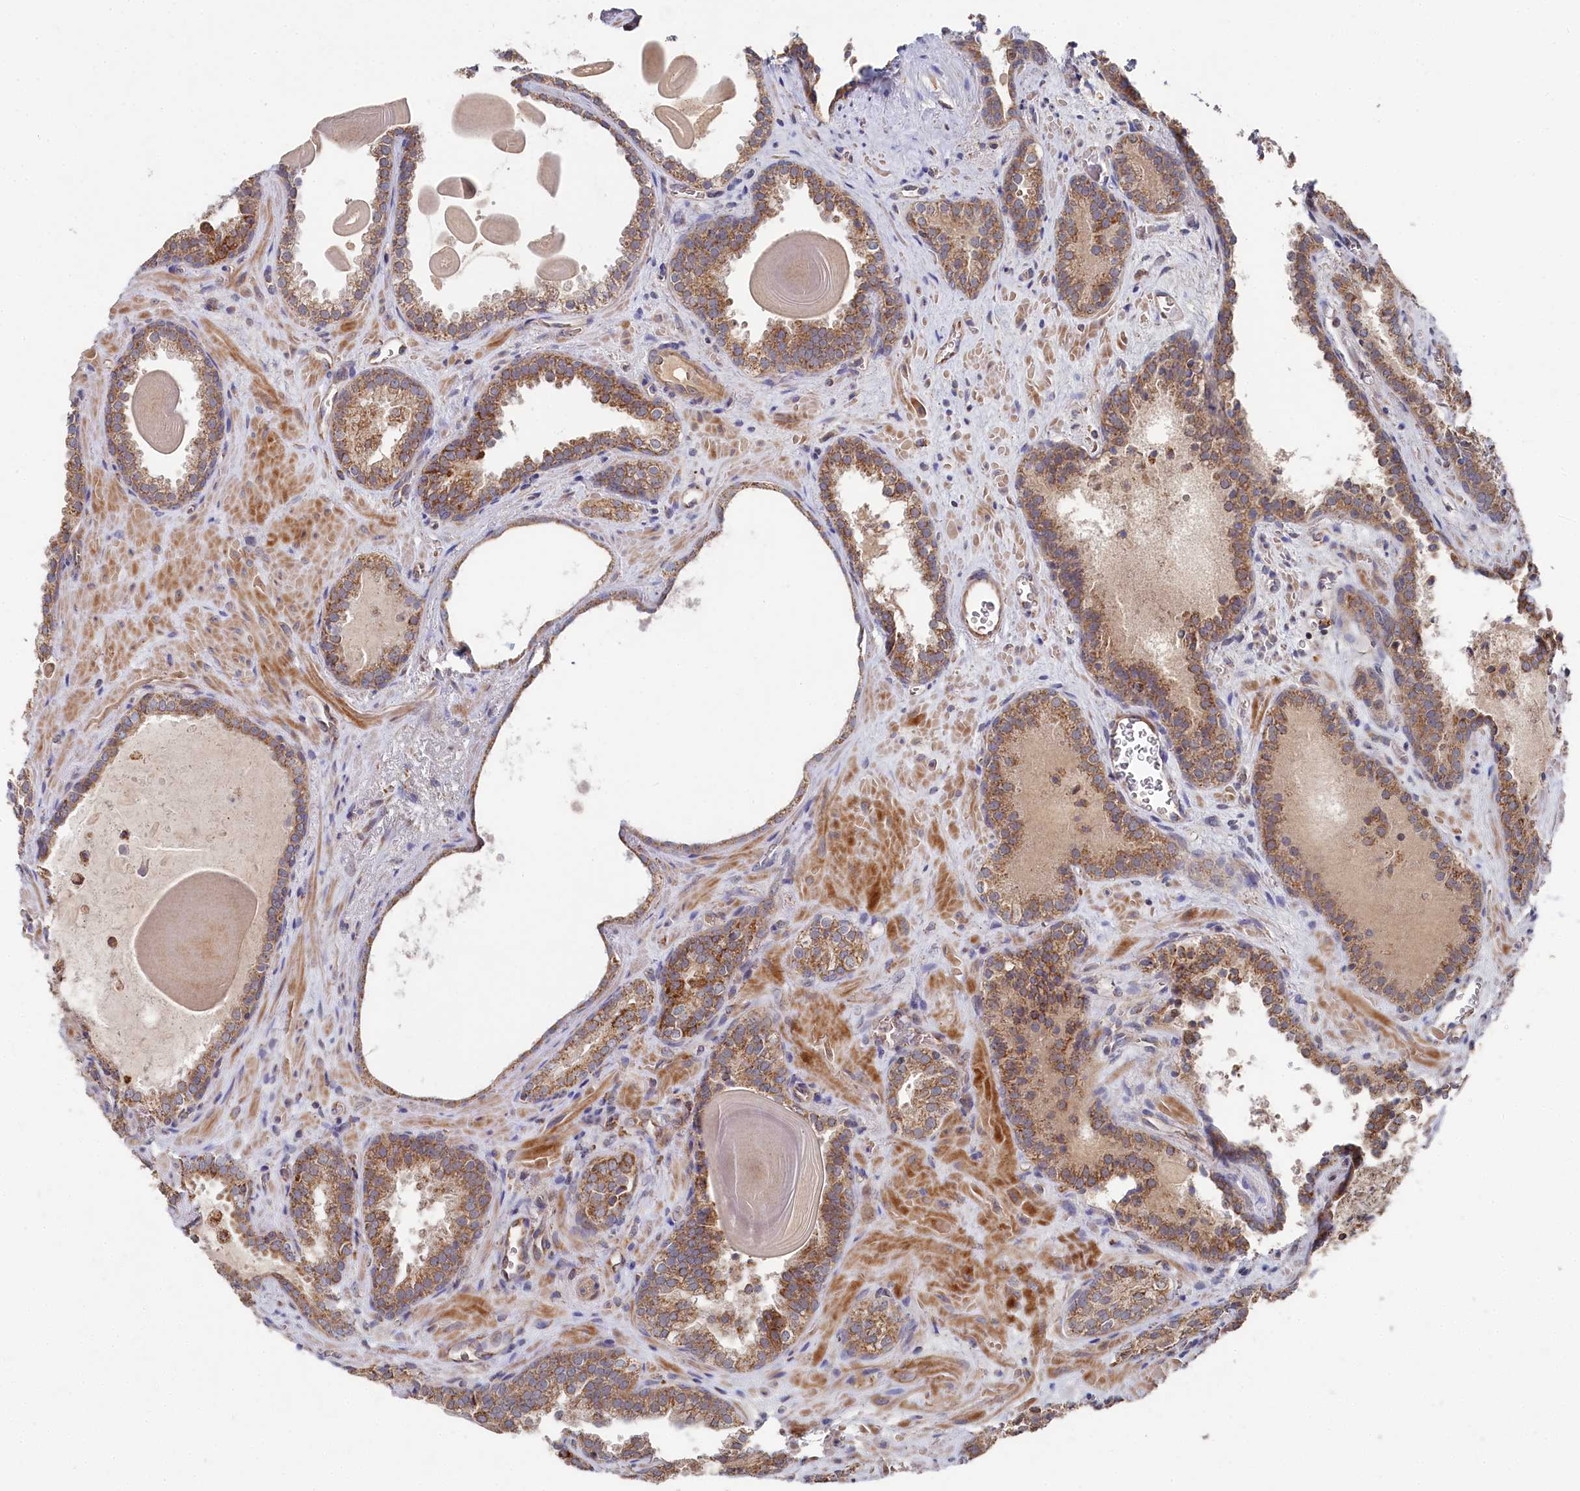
{"staining": {"intensity": "moderate", "quantity": ">75%", "location": "cytoplasmic/membranous"}, "tissue": "prostate cancer", "cell_type": "Tumor cells", "image_type": "cancer", "snomed": [{"axis": "morphology", "description": "Adenocarcinoma, High grade"}, {"axis": "topography", "description": "Prostate"}], "caption": "Protein staining demonstrates moderate cytoplasmic/membranous expression in approximately >75% of tumor cells in prostate high-grade adenocarcinoma.", "gene": "HAUS2", "patient": {"sex": "male", "age": 66}}